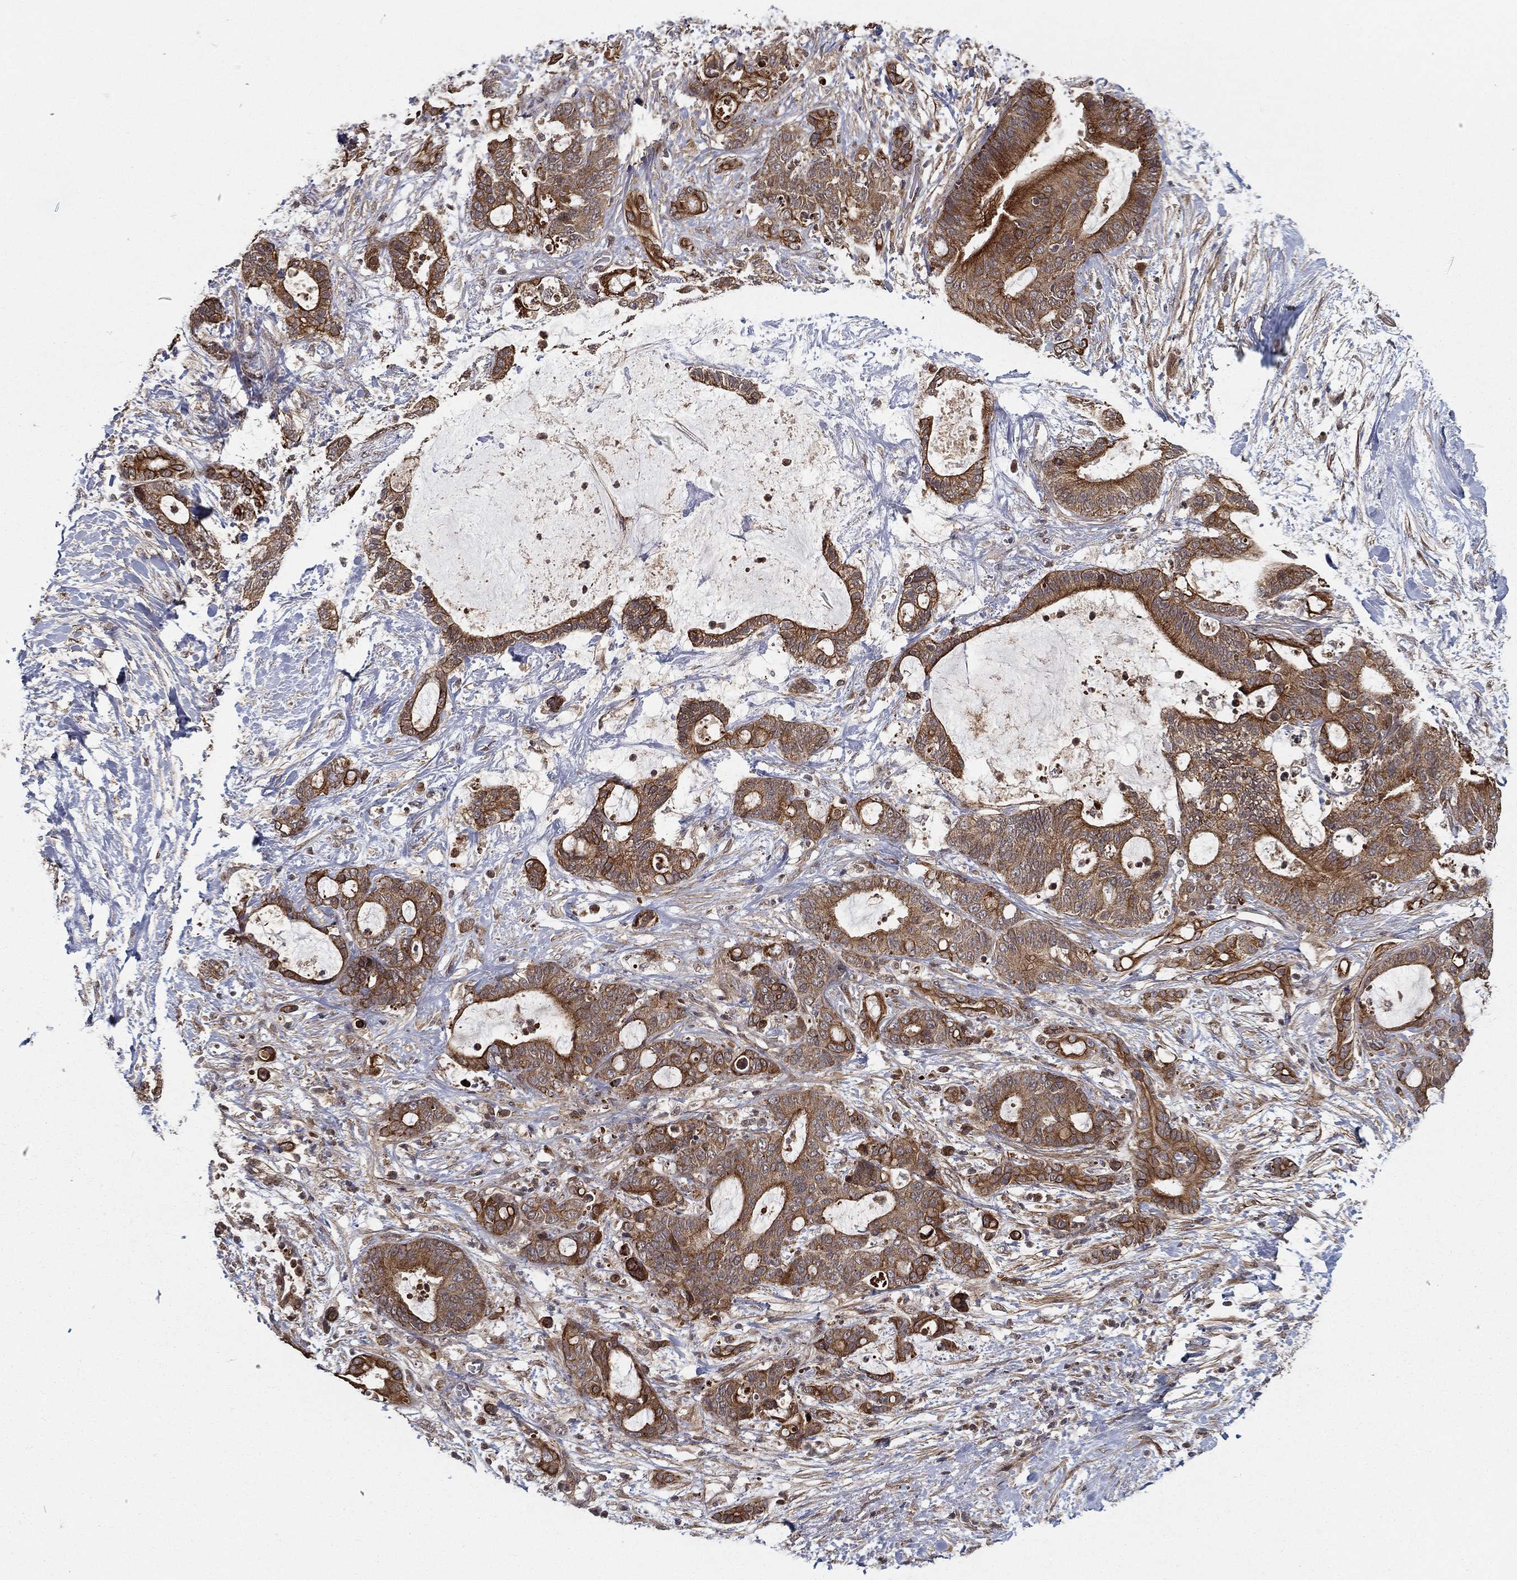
{"staining": {"intensity": "strong", "quantity": ">75%", "location": "cytoplasmic/membranous"}, "tissue": "liver cancer", "cell_type": "Tumor cells", "image_type": "cancer", "snomed": [{"axis": "morphology", "description": "Cholangiocarcinoma"}, {"axis": "topography", "description": "Liver"}], "caption": "A brown stain highlights strong cytoplasmic/membranous positivity of a protein in human liver cholangiocarcinoma tumor cells.", "gene": "UACA", "patient": {"sex": "female", "age": 73}}